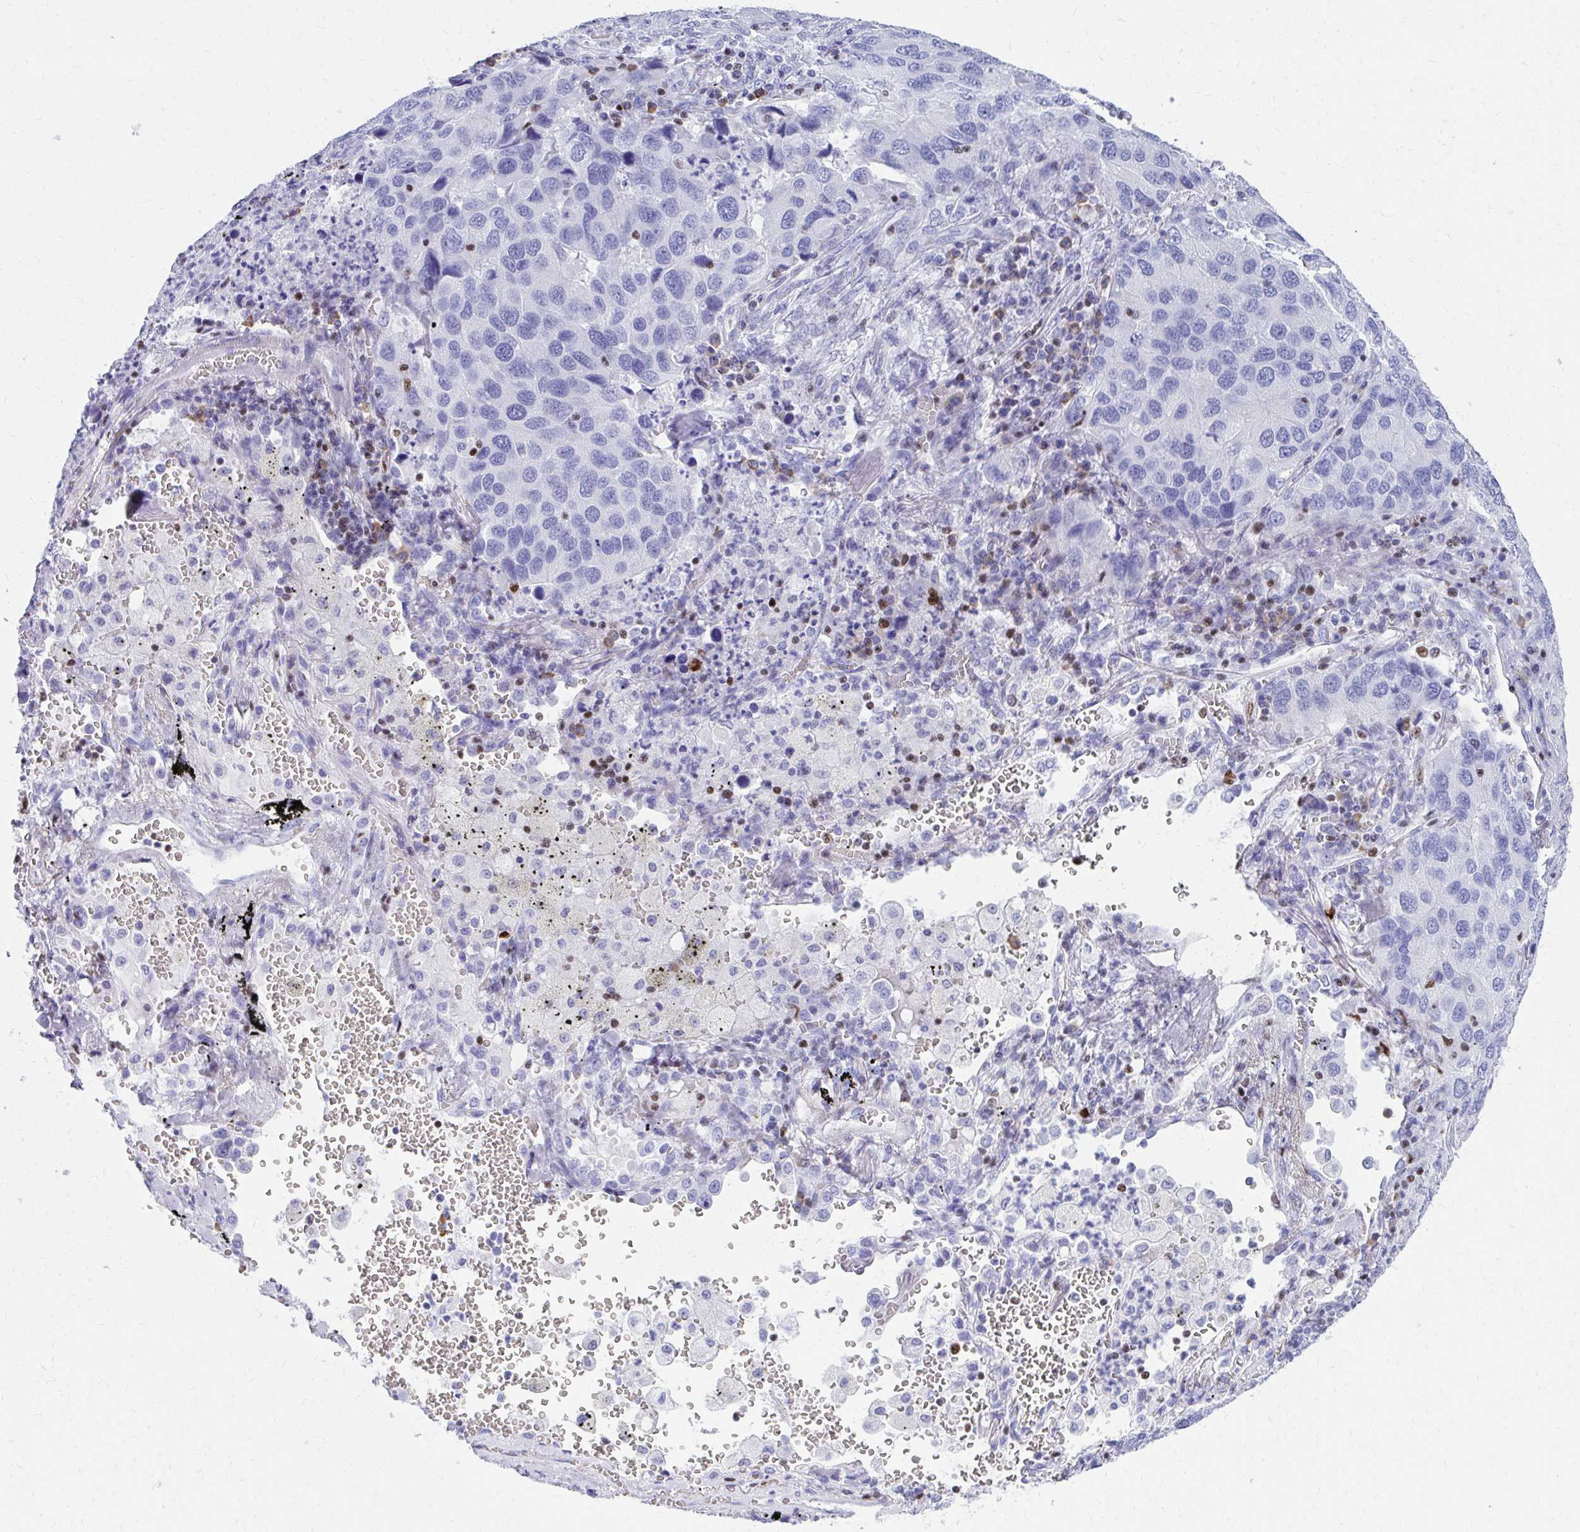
{"staining": {"intensity": "negative", "quantity": "none", "location": "none"}, "tissue": "lung cancer", "cell_type": "Tumor cells", "image_type": "cancer", "snomed": [{"axis": "morphology", "description": "Aneuploidy"}, {"axis": "morphology", "description": "Adenocarcinoma, NOS"}, {"axis": "topography", "description": "Lymph node"}, {"axis": "topography", "description": "Lung"}], "caption": "Image shows no protein expression in tumor cells of lung cancer tissue.", "gene": "RUNX3", "patient": {"sex": "female", "age": 74}}